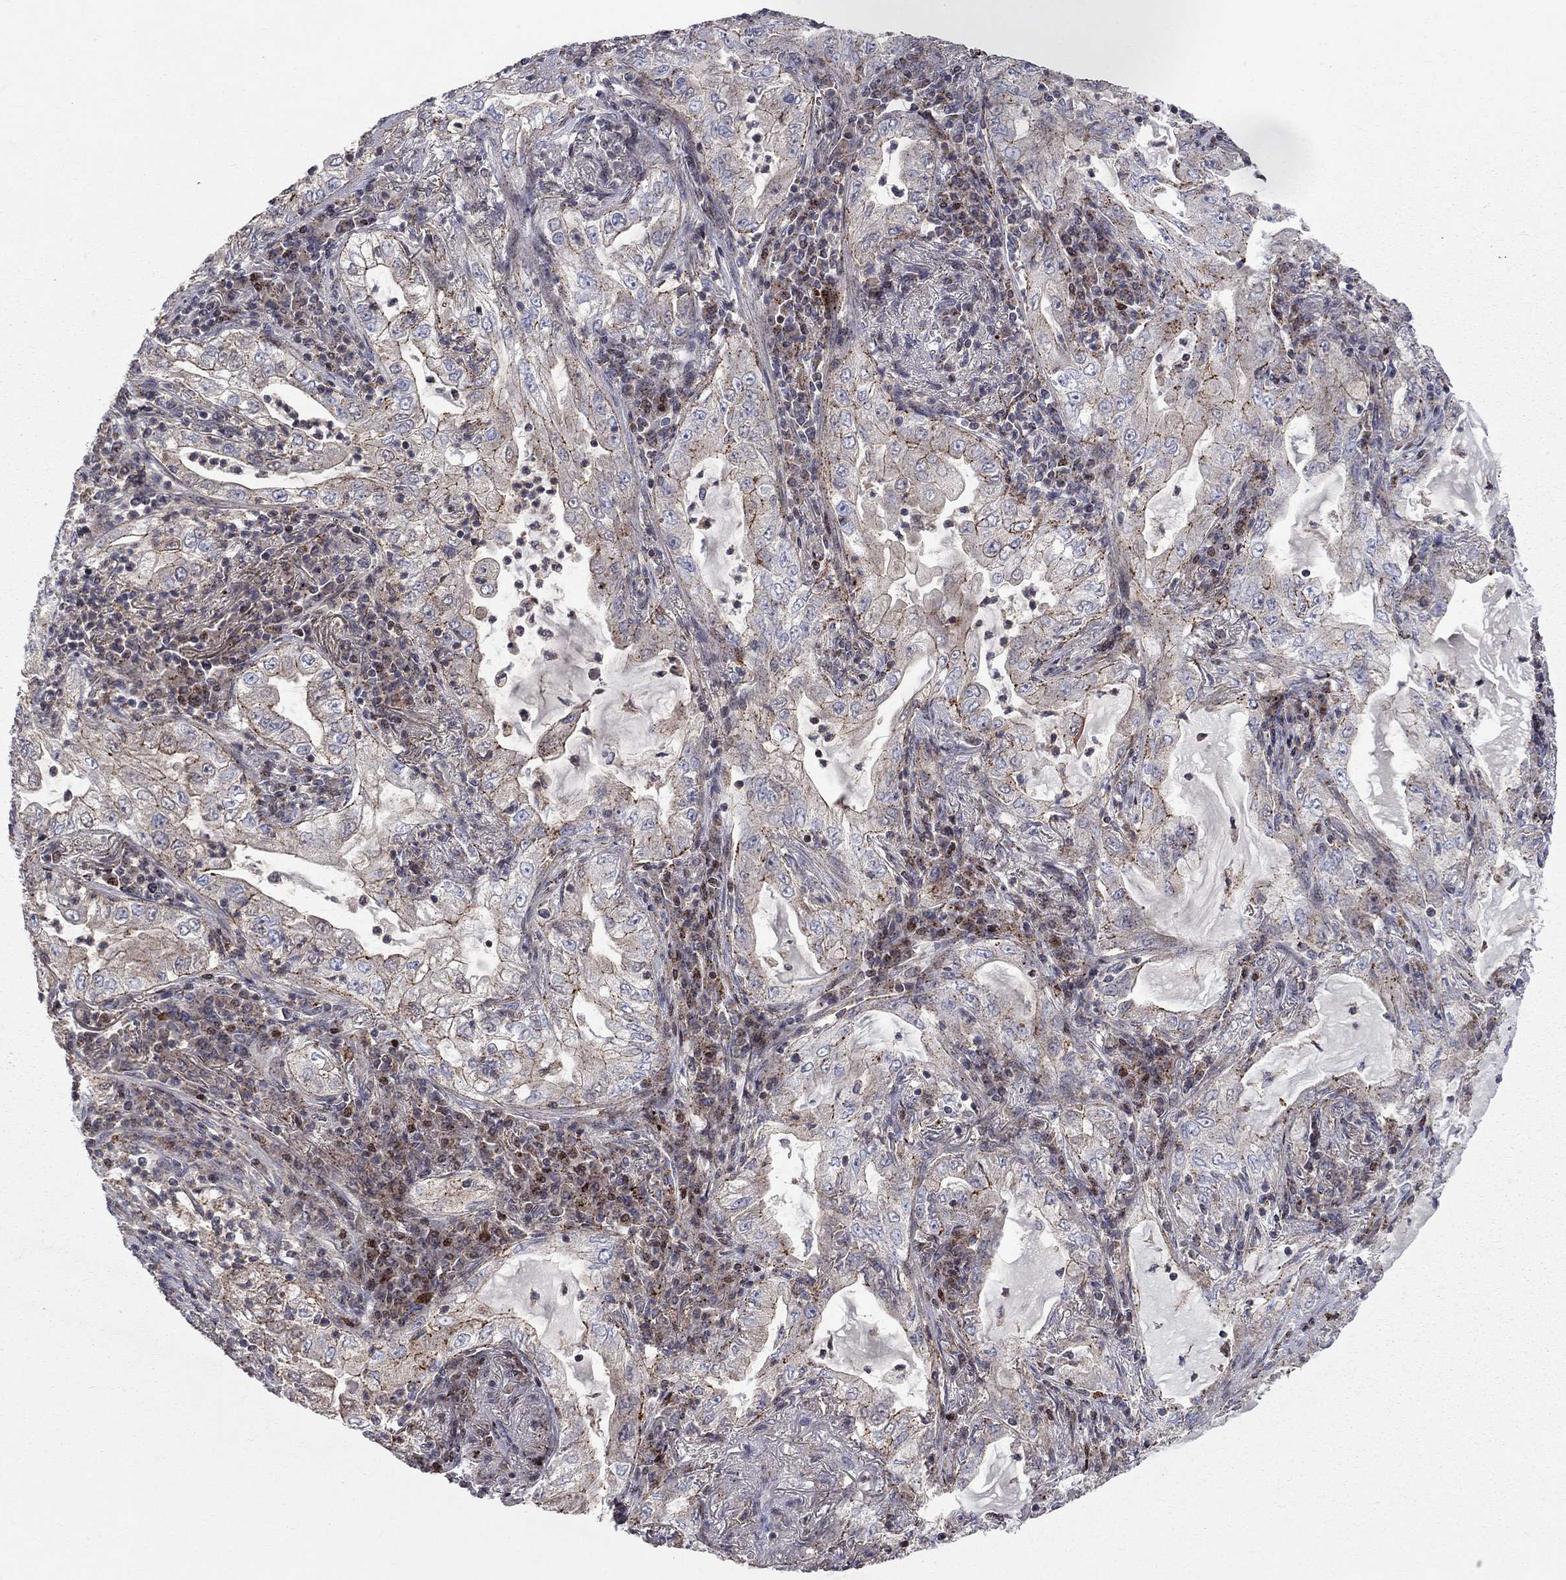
{"staining": {"intensity": "strong", "quantity": "<25%", "location": "cytoplasmic/membranous"}, "tissue": "lung cancer", "cell_type": "Tumor cells", "image_type": "cancer", "snomed": [{"axis": "morphology", "description": "Adenocarcinoma, NOS"}, {"axis": "topography", "description": "Lung"}], "caption": "The histopathology image displays immunohistochemical staining of adenocarcinoma (lung). There is strong cytoplasmic/membranous expression is appreciated in about <25% of tumor cells. The protein is stained brown, and the nuclei are stained in blue (DAB (3,3'-diaminobenzidine) IHC with brightfield microscopy, high magnification).", "gene": "ERN2", "patient": {"sex": "female", "age": 73}}